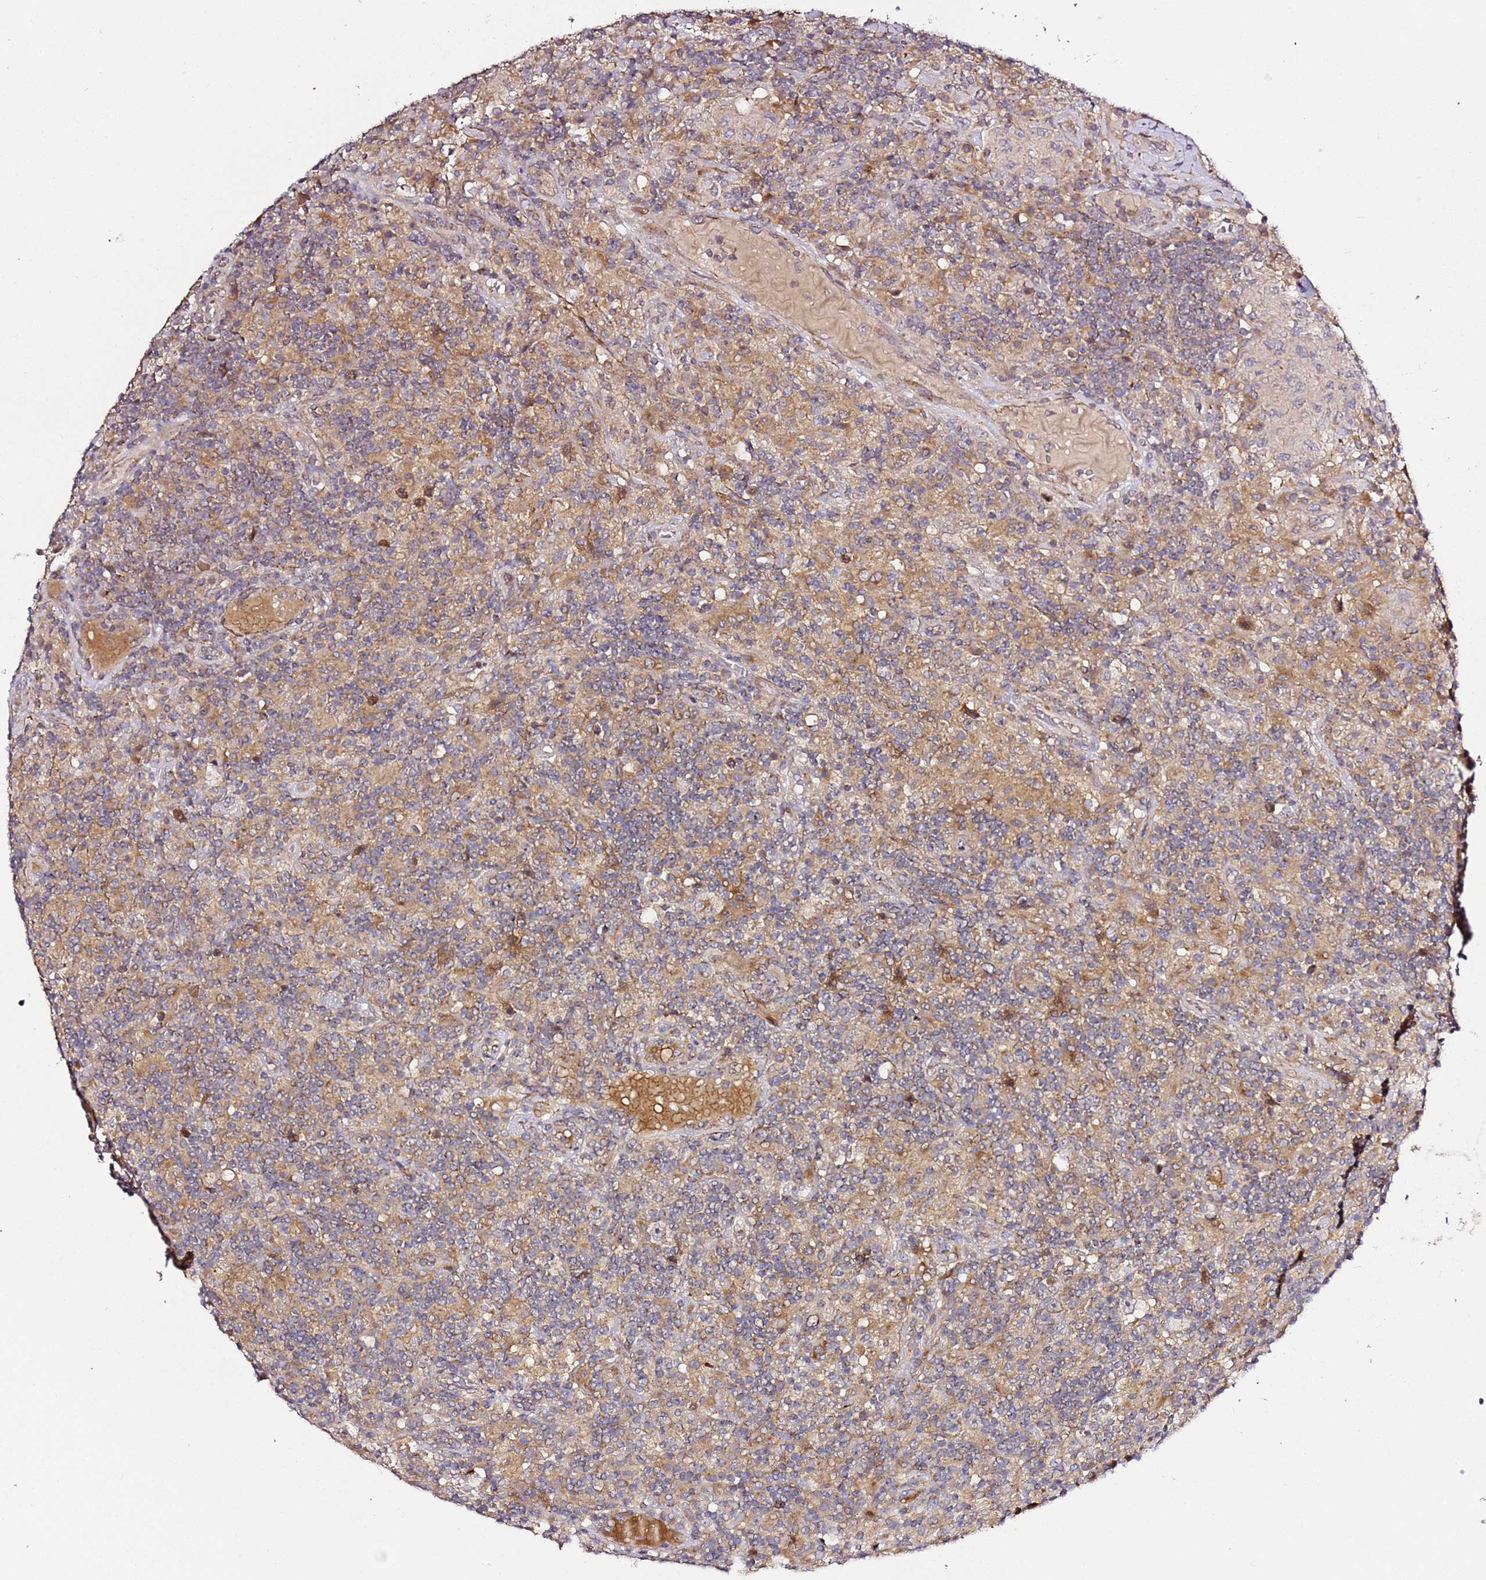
{"staining": {"intensity": "moderate", "quantity": "<25%", "location": "cytoplasmic/membranous"}, "tissue": "lymphoma", "cell_type": "Tumor cells", "image_type": "cancer", "snomed": [{"axis": "morphology", "description": "Hodgkin's disease, NOS"}, {"axis": "topography", "description": "Lymph node"}], "caption": "Lymphoma stained with a brown dye exhibits moderate cytoplasmic/membranous positive expression in approximately <25% of tumor cells.", "gene": "PVRIG", "patient": {"sex": "male", "age": 70}}